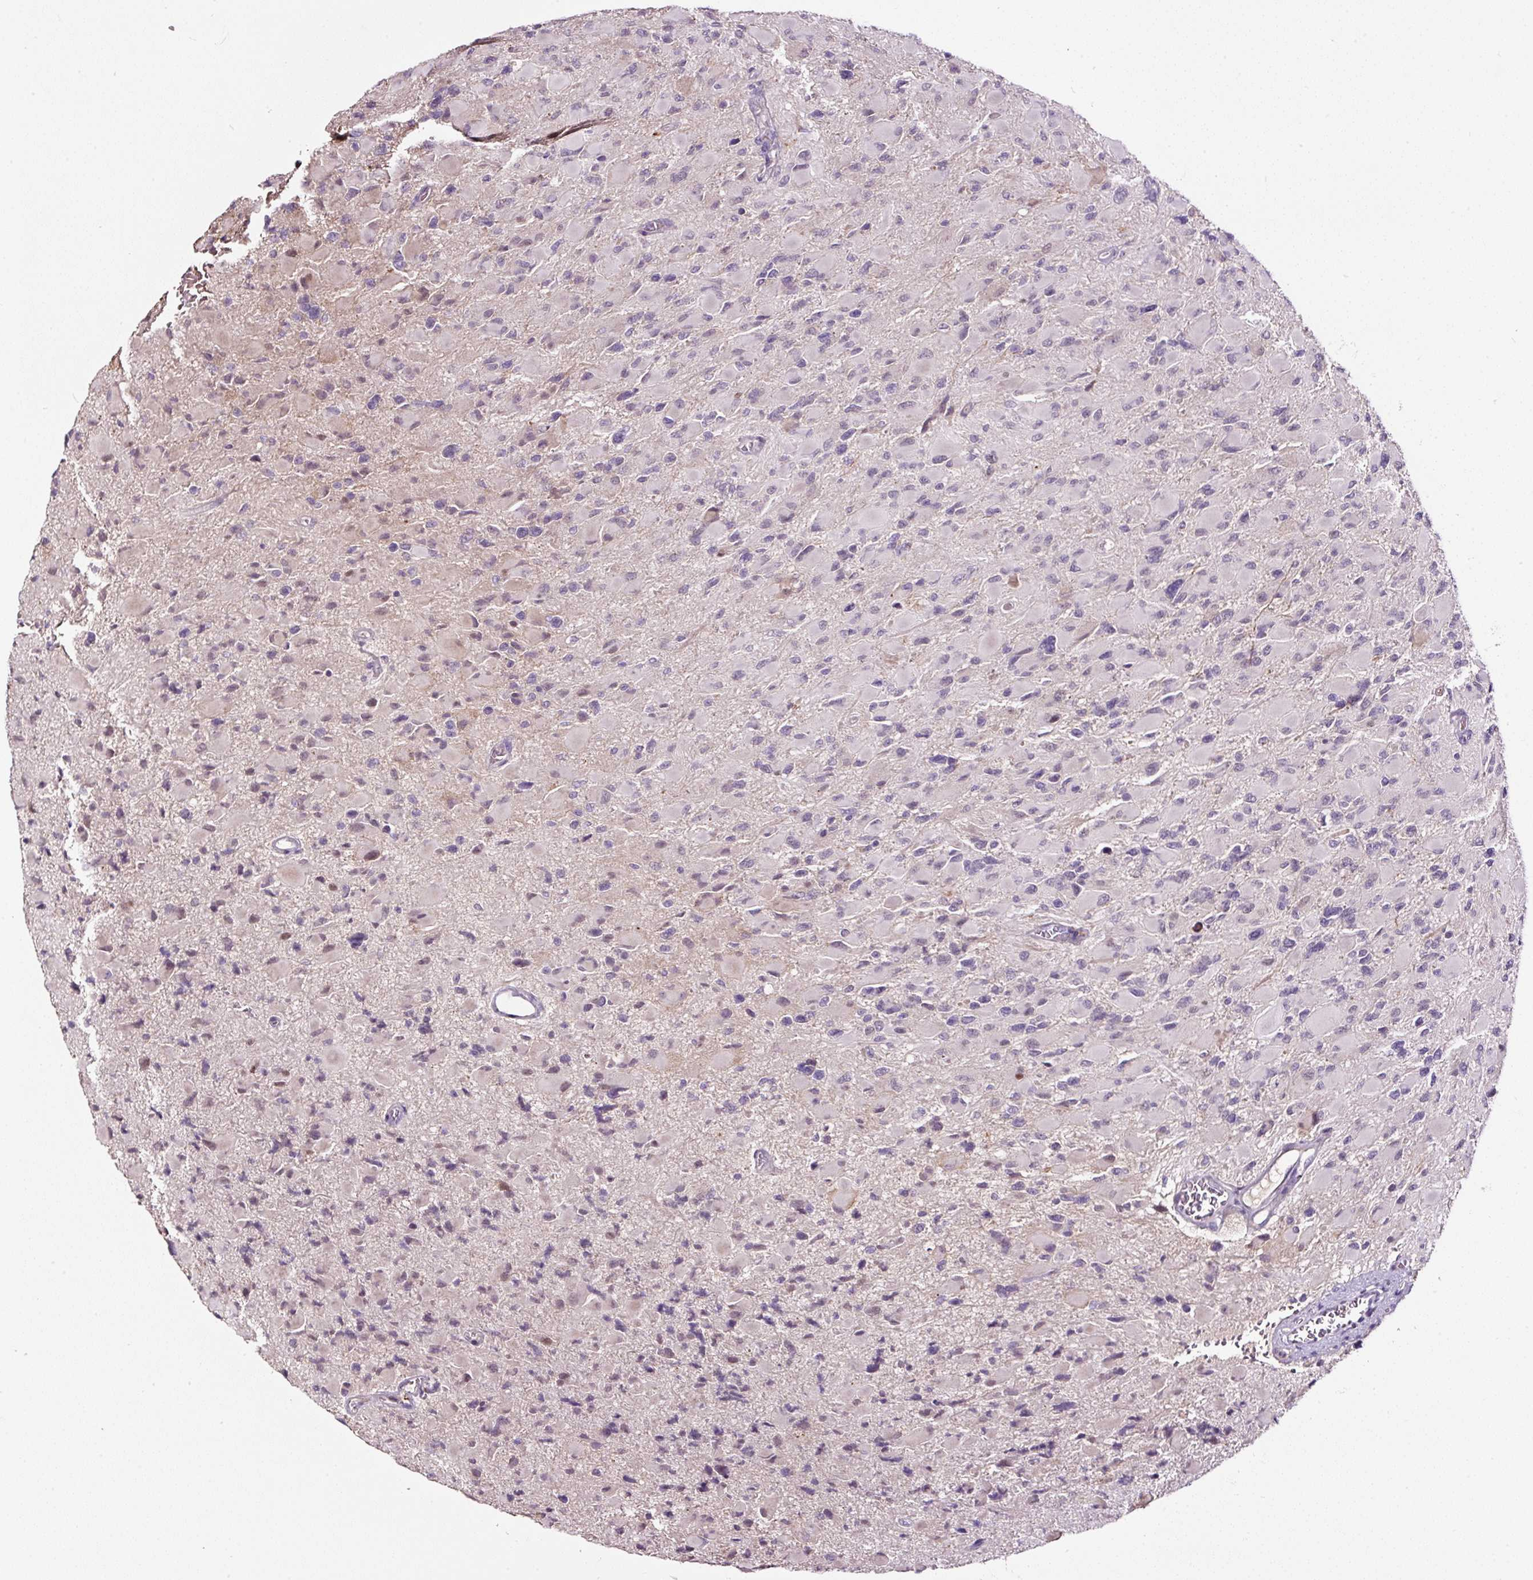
{"staining": {"intensity": "negative", "quantity": "none", "location": "none"}, "tissue": "glioma", "cell_type": "Tumor cells", "image_type": "cancer", "snomed": [{"axis": "morphology", "description": "Glioma, malignant, High grade"}, {"axis": "topography", "description": "Cerebral cortex"}], "caption": "A micrograph of human malignant glioma (high-grade) is negative for staining in tumor cells.", "gene": "LRRC24", "patient": {"sex": "female", "age": 36}}